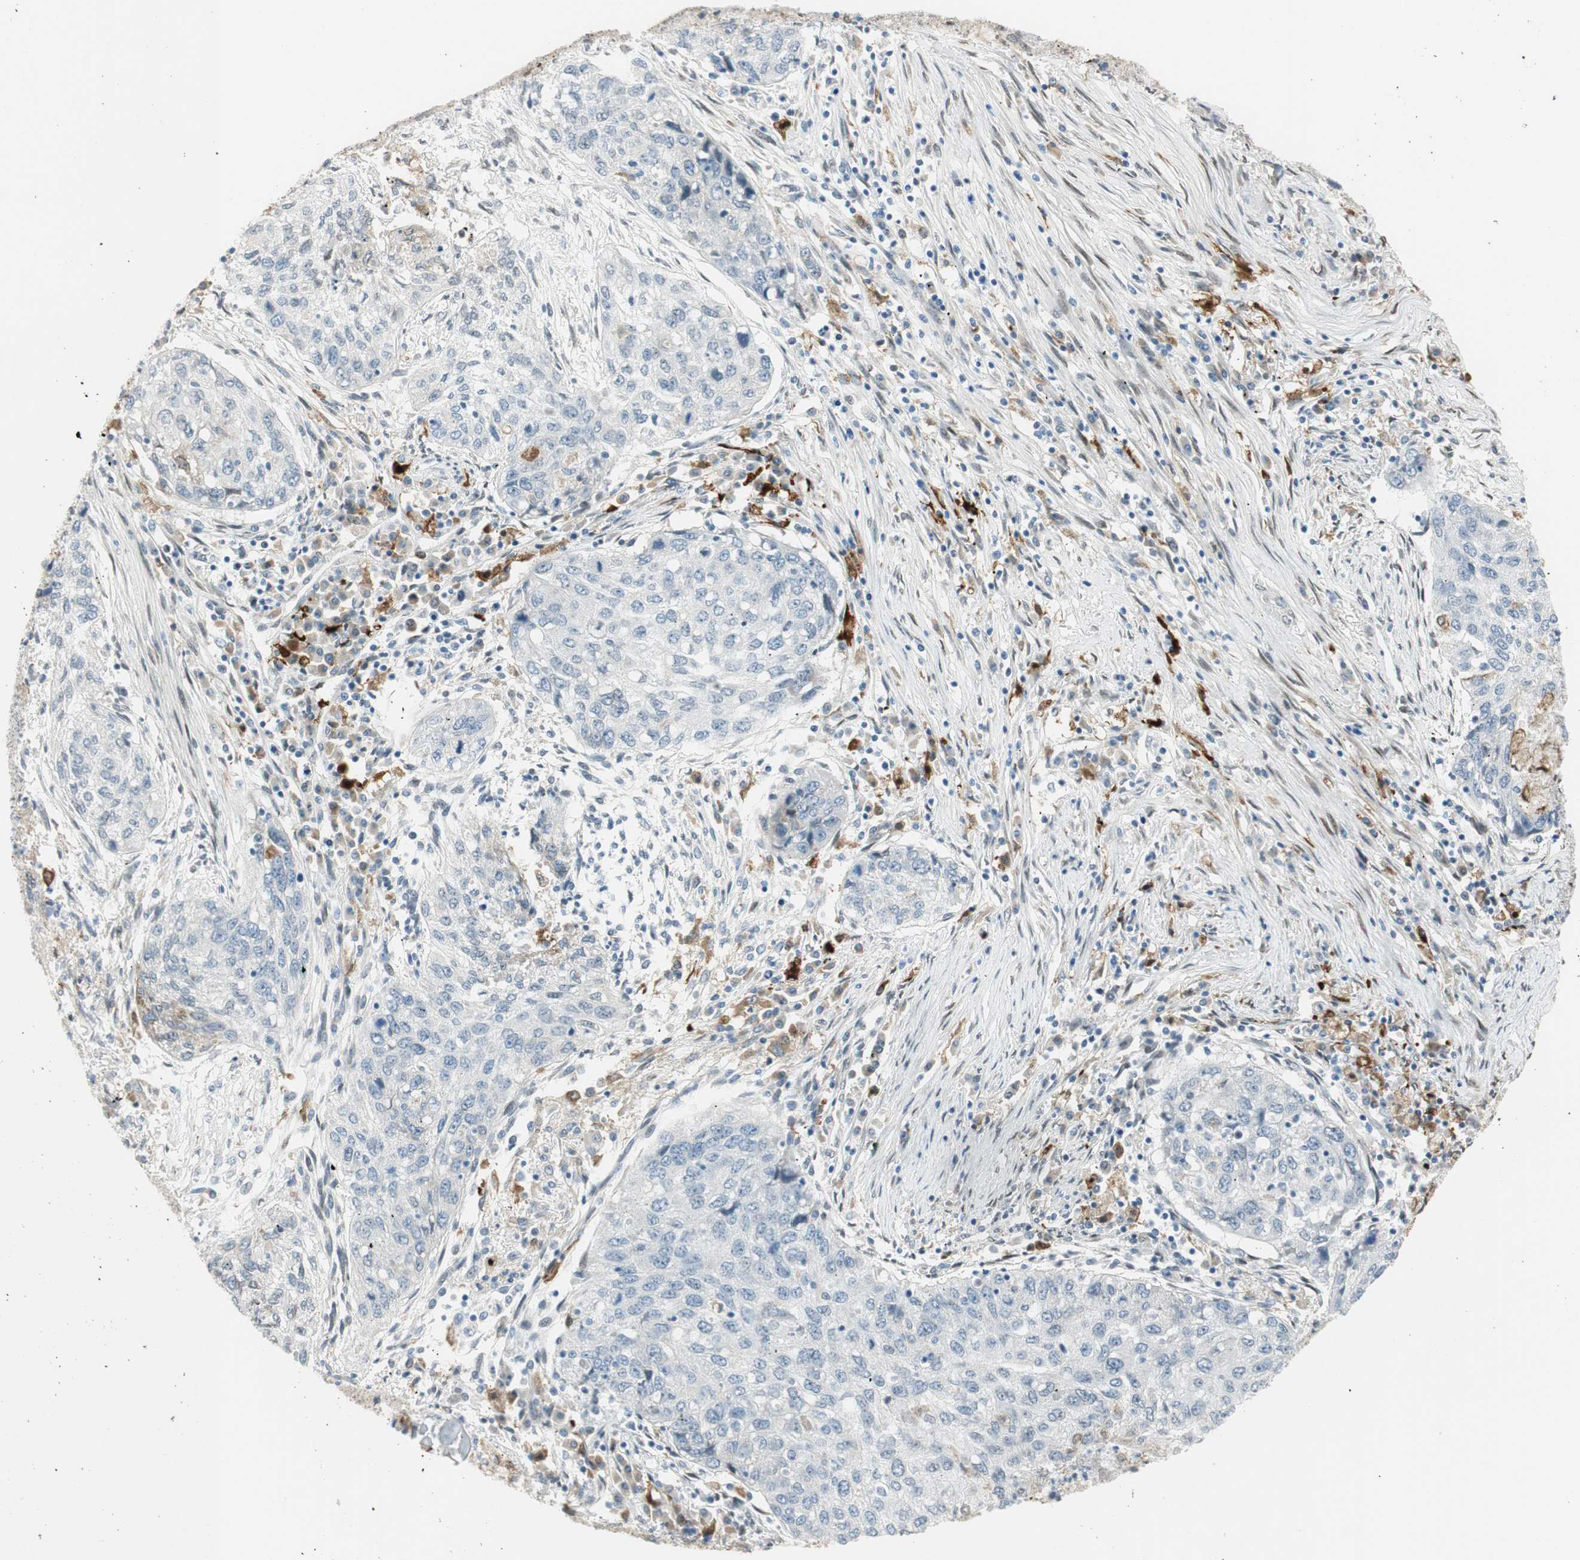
{"staining": {"intensity": "negative", "quantity": "none", "location": "none"}, "tissue": "lung cancer", "cell_type": "Tumor cells", "image_type": "cancer", "snomed": [{"axis": "morphology", "description": "Squamous cell carcinoma, NOS"}, {"axis": "topography", "description": "Lung"}], "caption": "Squamous cell carcinoma (lung) stained for a protein using immunohistochemistry displays no expression tumor cells.", "gene": "TMEM260", "patient": {"sex": "female", "age": 63}}